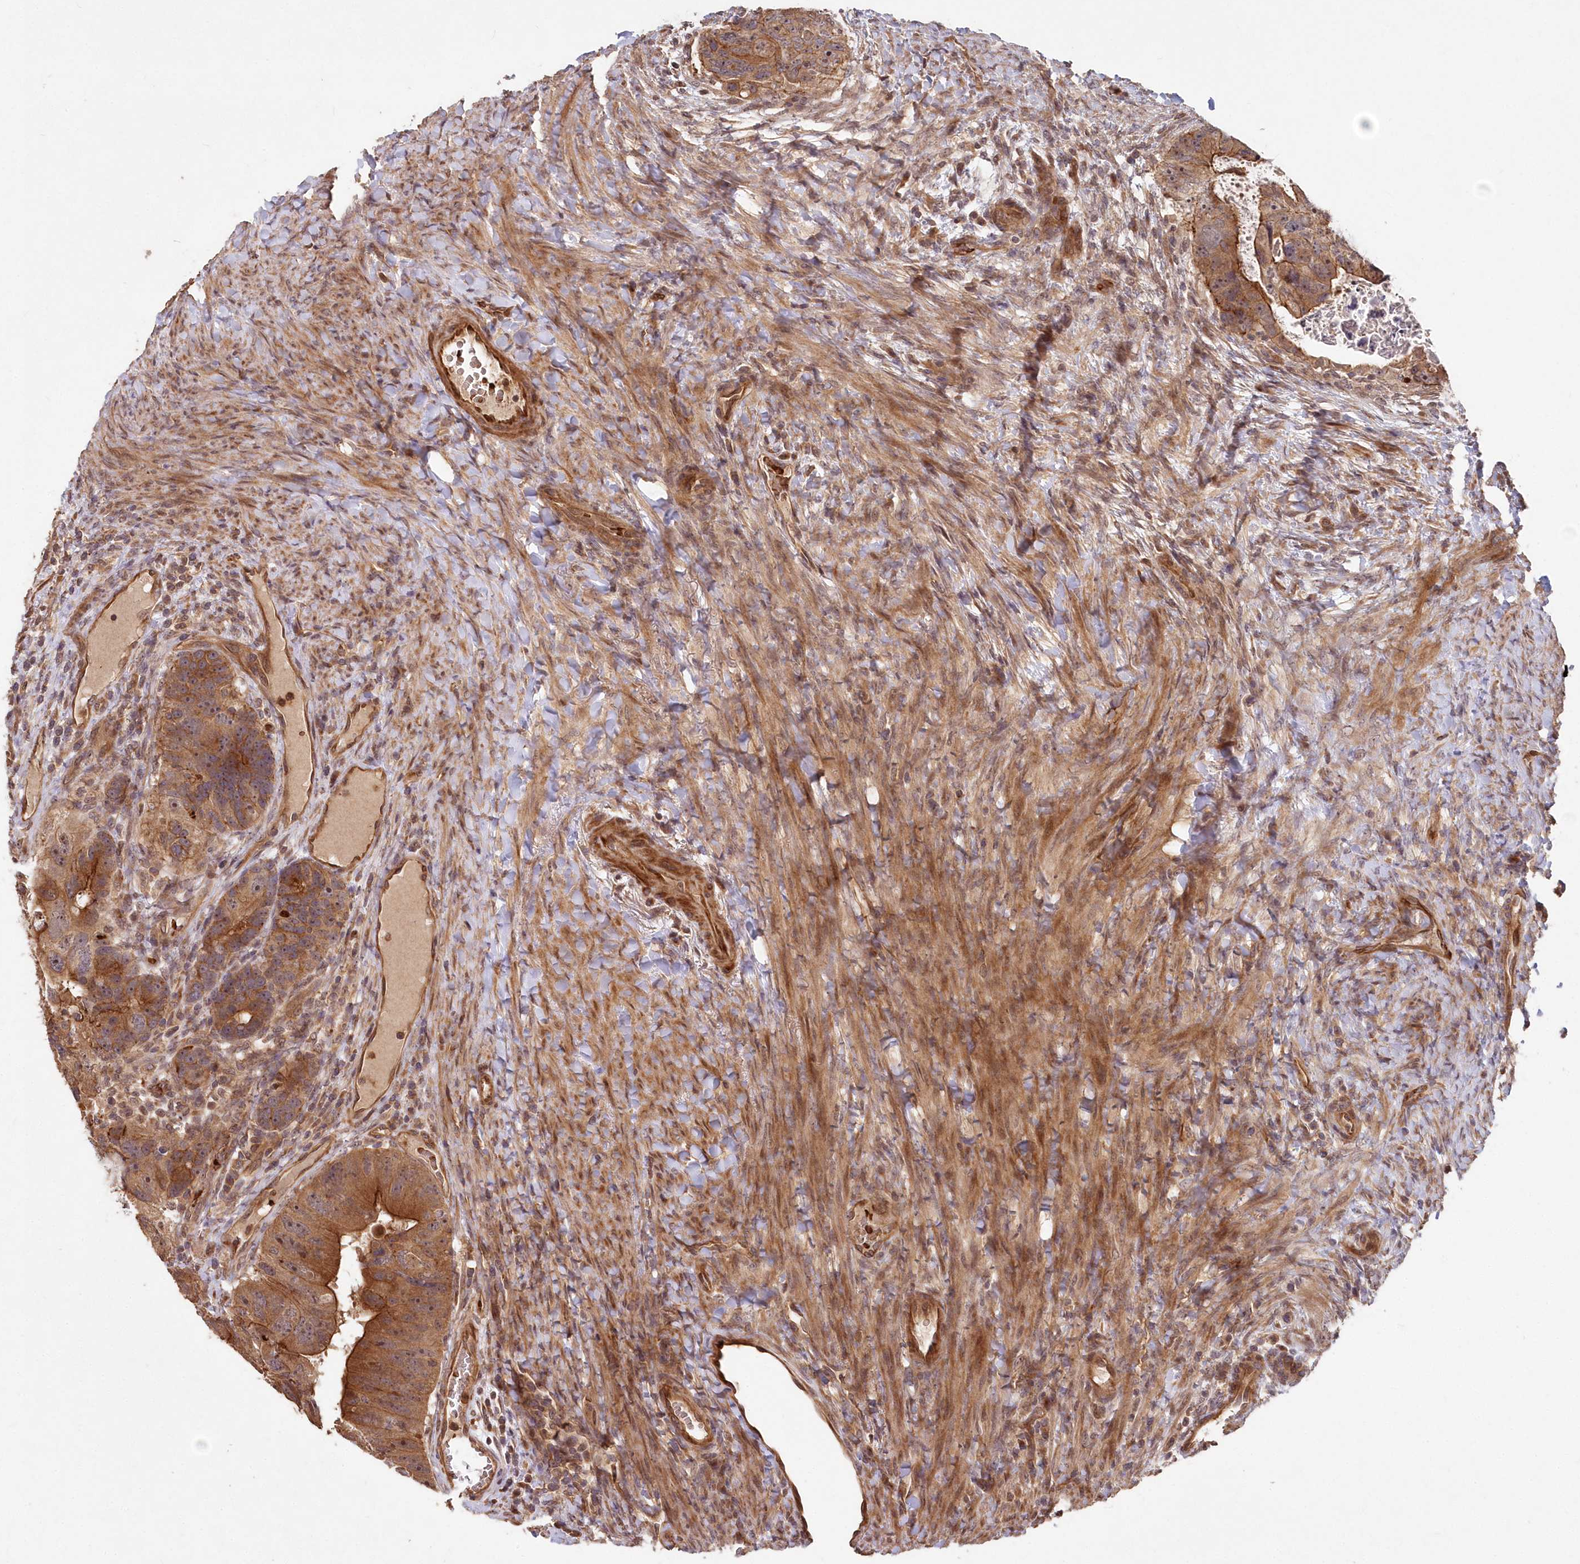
{"staining": {"intensity": "strong", "quantity": ">75%", "location": "cytoplasmic/membranous,nuclear"}, "tissue": "colorectal cancer", "cell_type": "Tumor cells", "image_type": "cancer", "snomed": [{"axis": "morphology", "description": "Adenocarcinoma, NOS"}, {"axis": "topography", "description": "Rectum"}], "caption": "Strong cytoplasmic/membranous and nuclear expression is identified in approximately >75% of tumor cells in colorectal adenocarcinoma.", "gene": "HYCC2", "patient": {"sex": "male", "age": 59}}